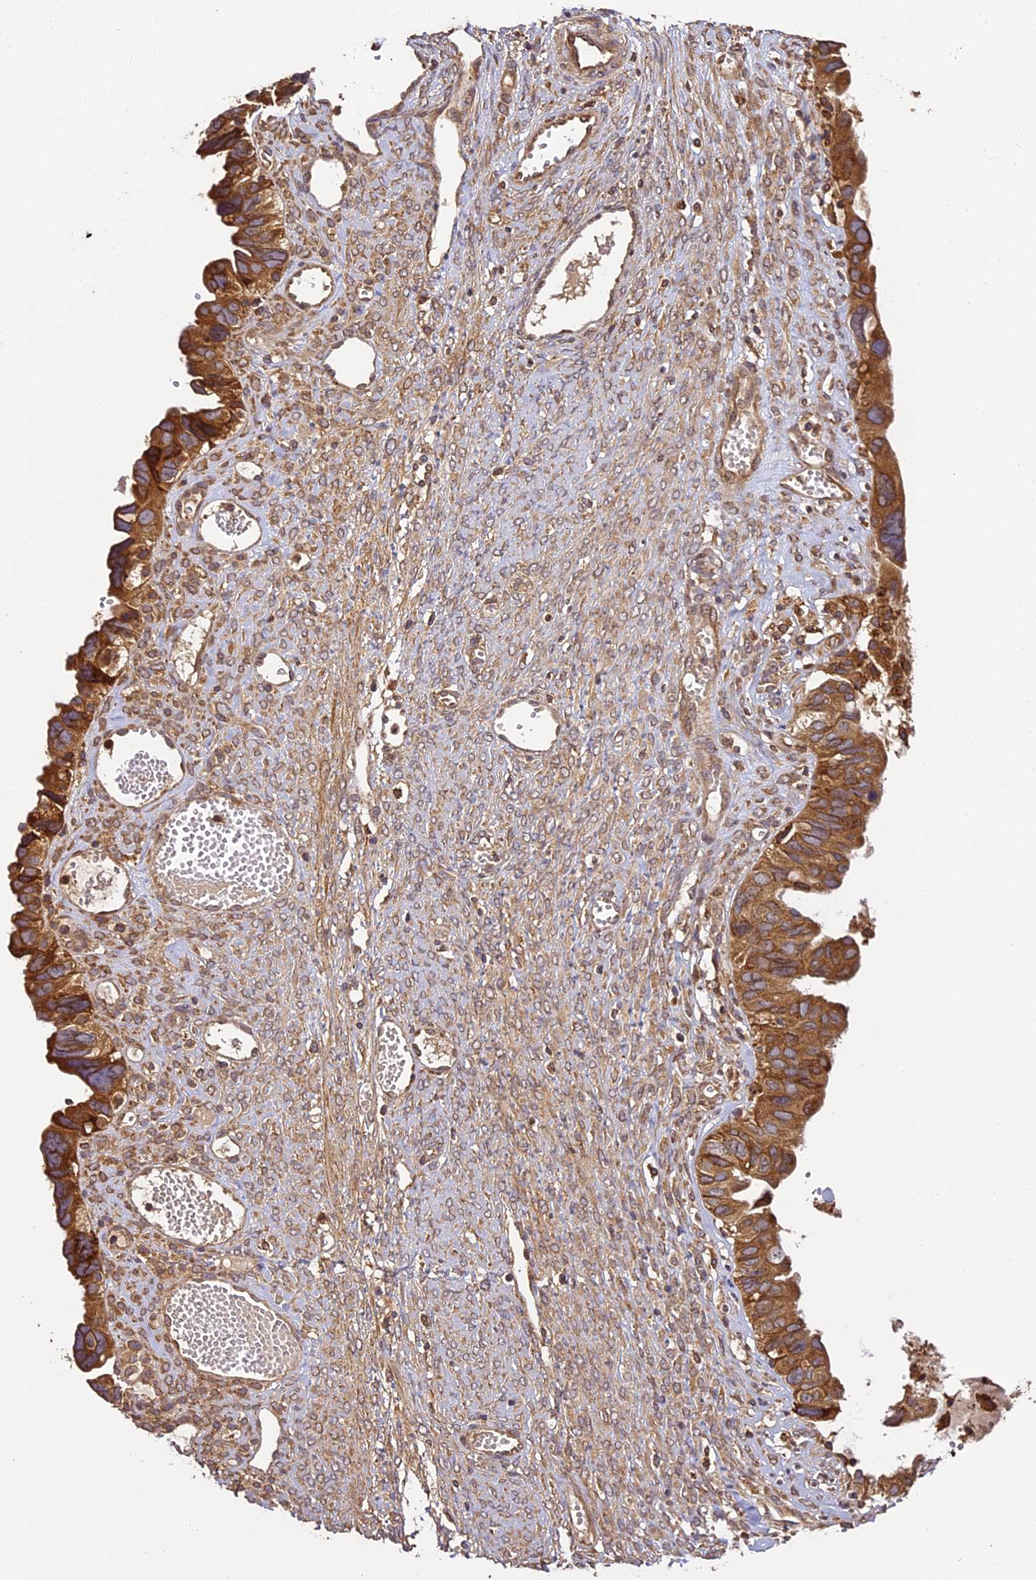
{"staining": {"intensity": "moderate", "quantity": ">75%", "location": "cytoplasmic/membranous"}, "tissue": "ovarian cancer", "cell_type": "Tumor cells", "image_type": "cancer", "snomed": [{"axis": "morphology", "description": "Cystadenocarcinoma, serous, NOS"}, {"axis": "topography", "description": "Ovary"}], "caption": "Brown immunohistochemical staining in human serous cystadenocarcinoma (ovarian) demonstrates moderate cytoplasmic/membranous staining in about >75% of tumor cells.", "gene": "BRAP", "patient": {"sex": "female", "age": 79}}